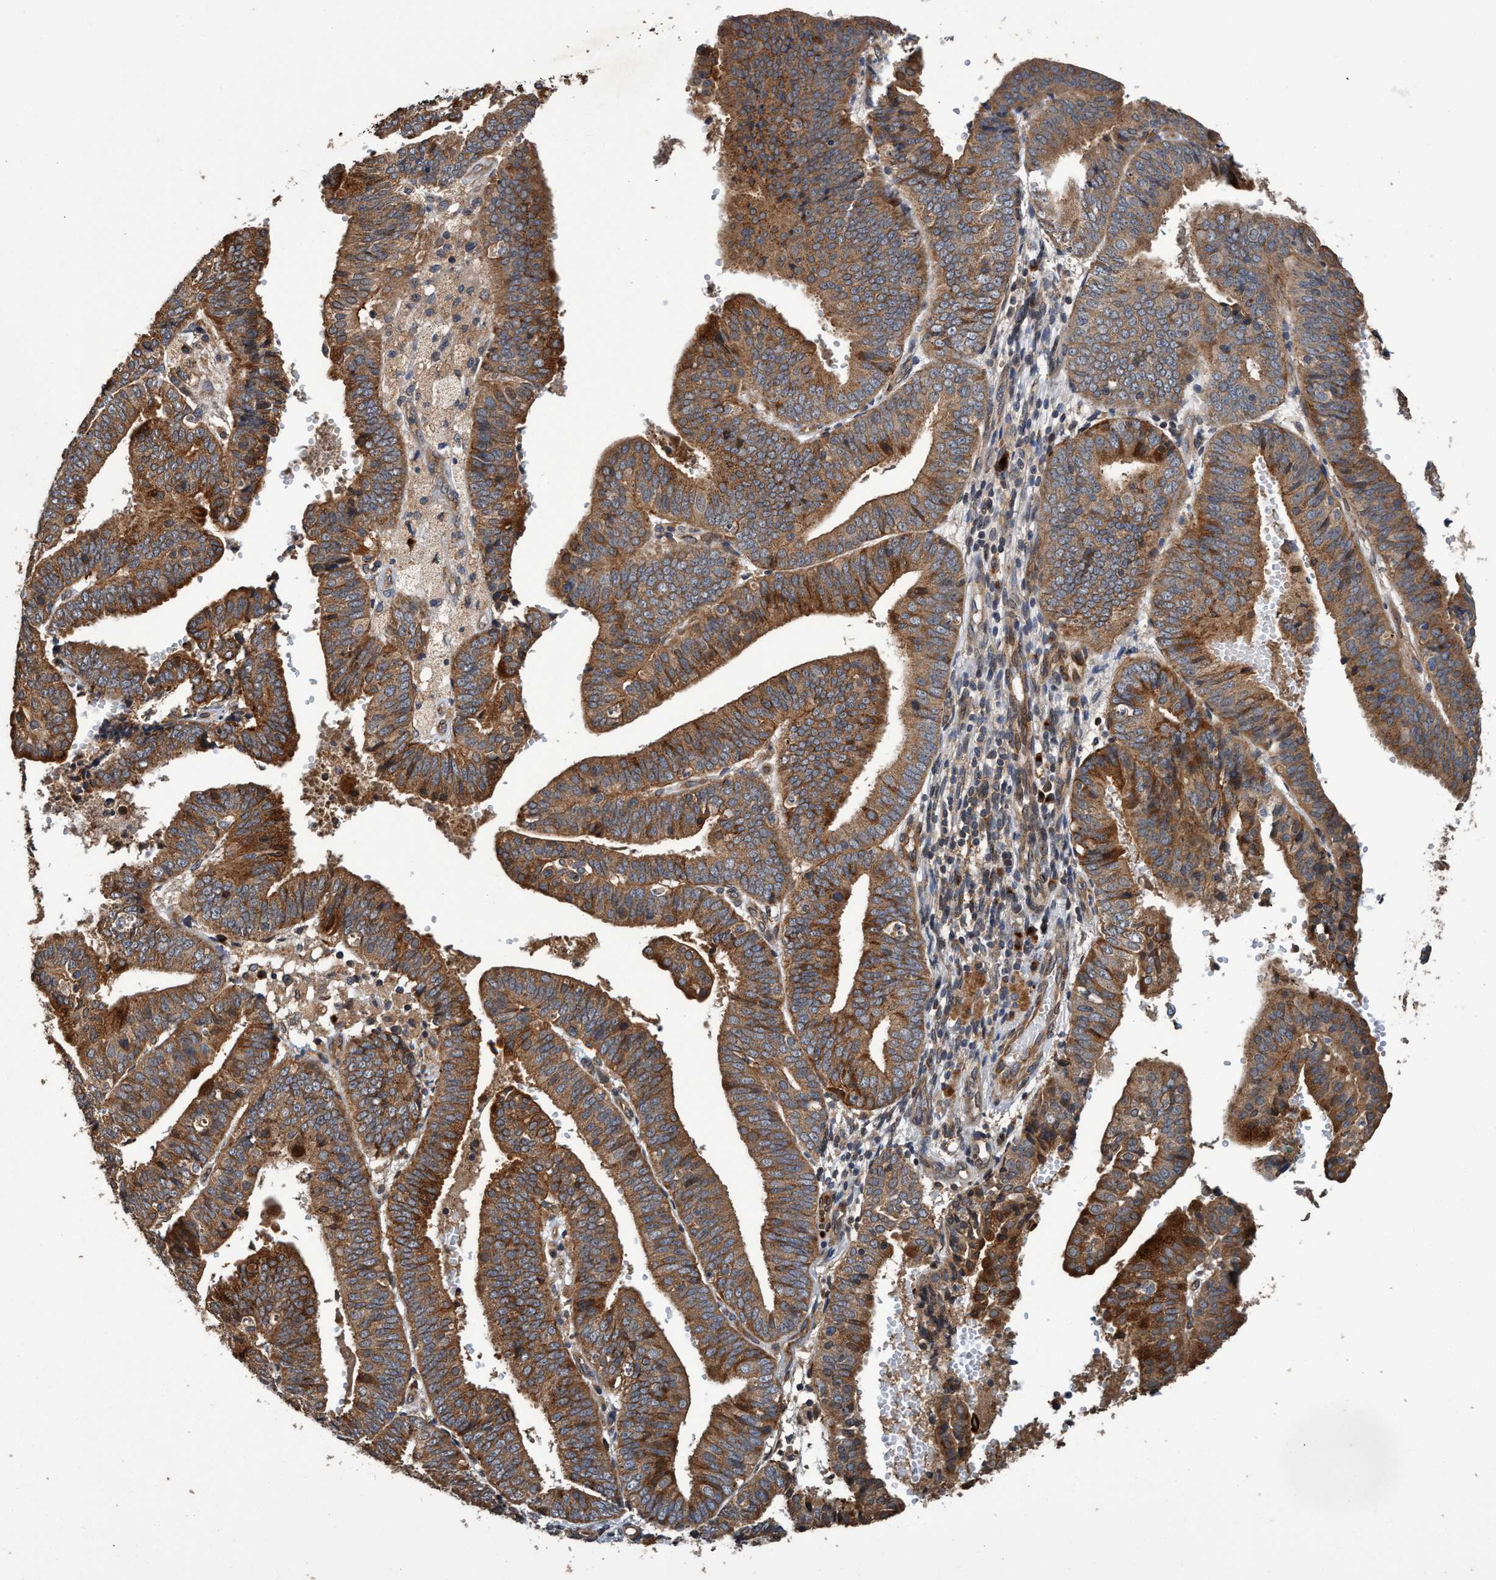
{"staining": {"intensity": "strong", "quantity": ">75%", "location": "cytoplasmic/membranous"}, "tissue": "endometrial cancer", "cell_type": "Tumor cells", "image_type": "cancer", "snomed": [{"axis": "morphology", "description": "Adenocarcinoma, NOS"}, {"axis": "topography", "description": "Endometrium"}], "caption": "This histopathology image shows immunohistochemistry (IHC) staining of human endometrial adenocarcinoma, with high strong cytoplasmic/membranous positivity in approximately >75% of tumor cells.", "gene": "MACC1", "patient": {"sex": "female", "age": 63}}